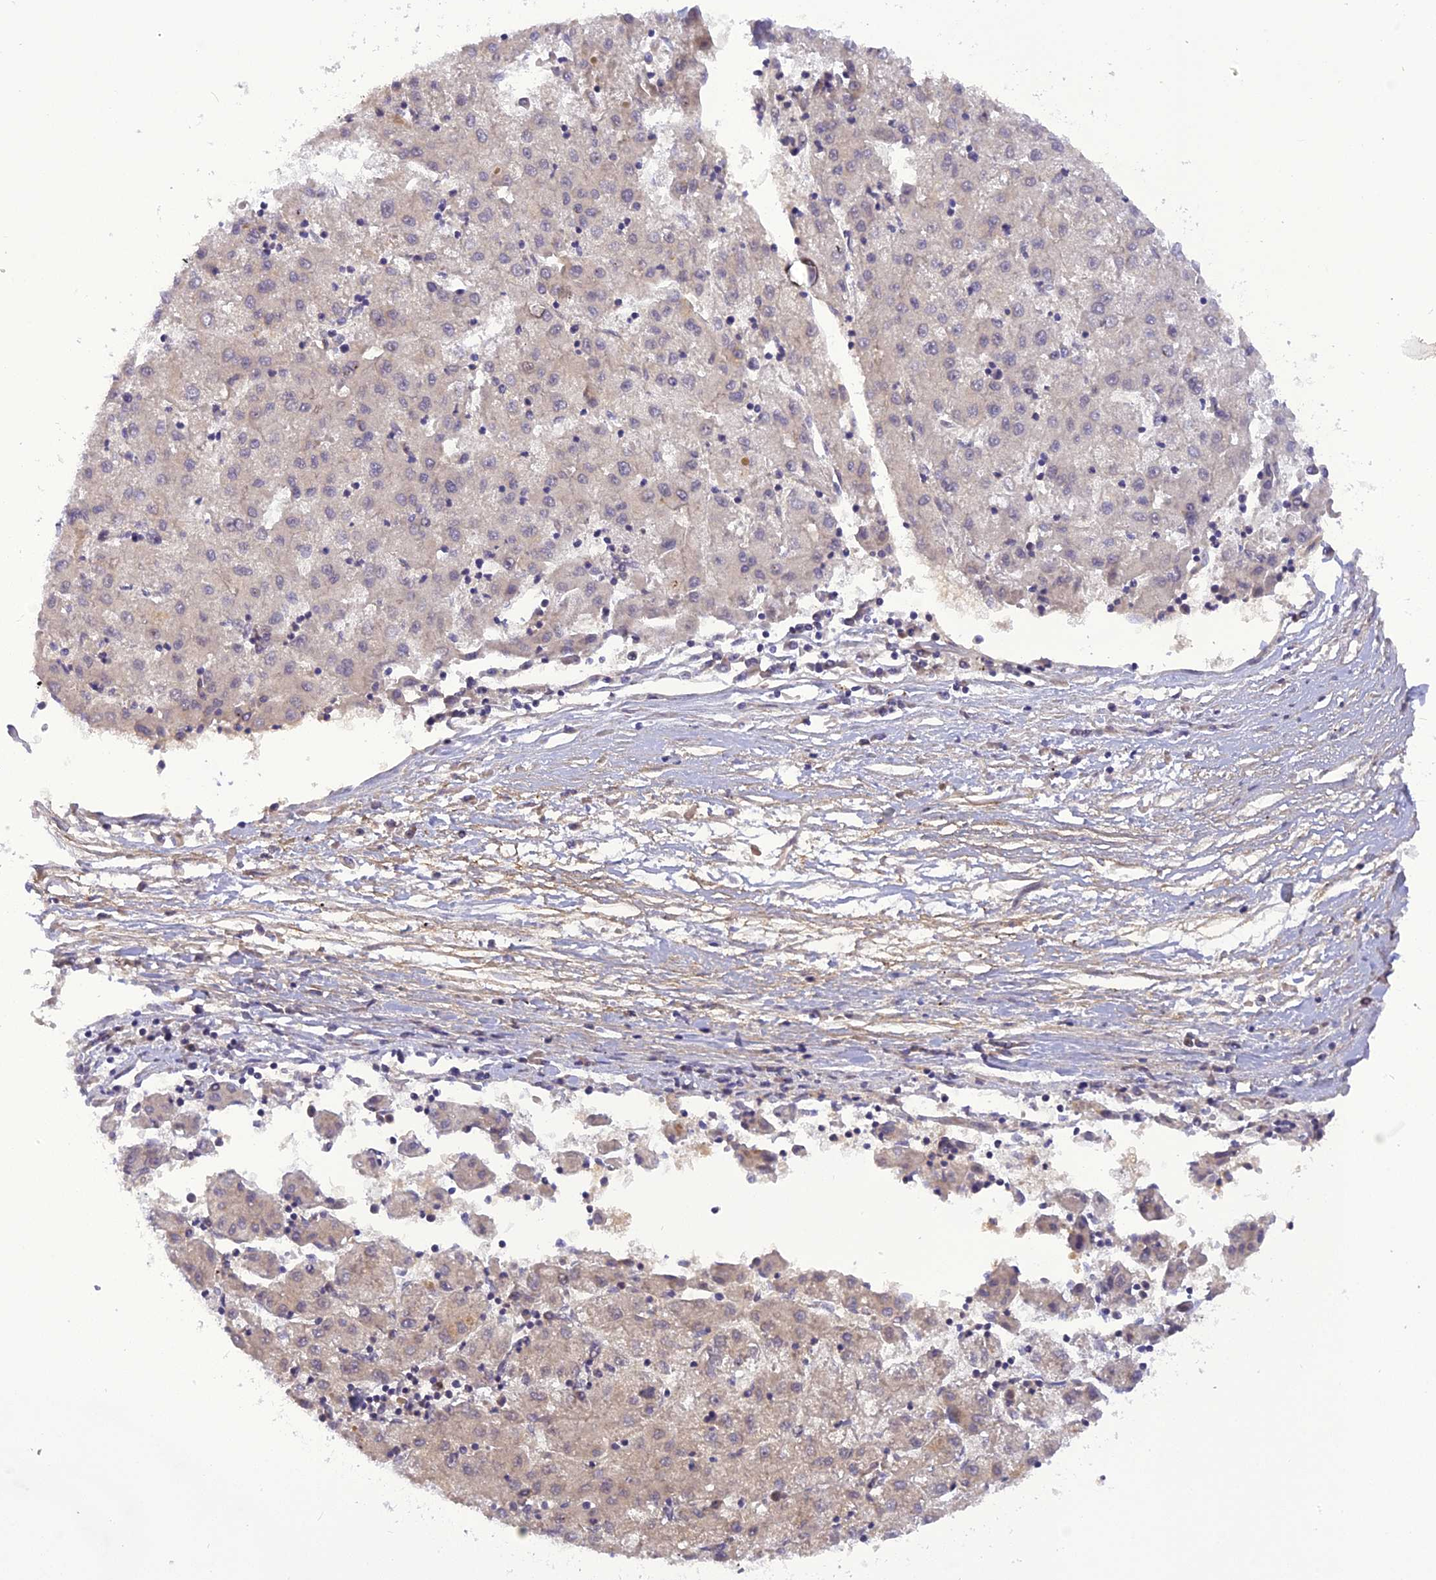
{"staining": {"intensity": "negative", "quantity": "none", "location": "none"}, "tissue": "liver cancer", "cell_type": "Tumor cells", "image_type": "cancer", "snomed": [{"axis": "morphology", "description": "Carcinoma, Hepatocellular, NOS"}, {"axis": "topography", "description": "Liver"}], "caption": "A micrograph of hepatocellular carcinoma (liver) stained for a protein demonstrates no brown staining in tumor cells. (DAB IHC, high magnification).", "gene": "TRIM3", "patient": {"sex": "male", "age": 72}}